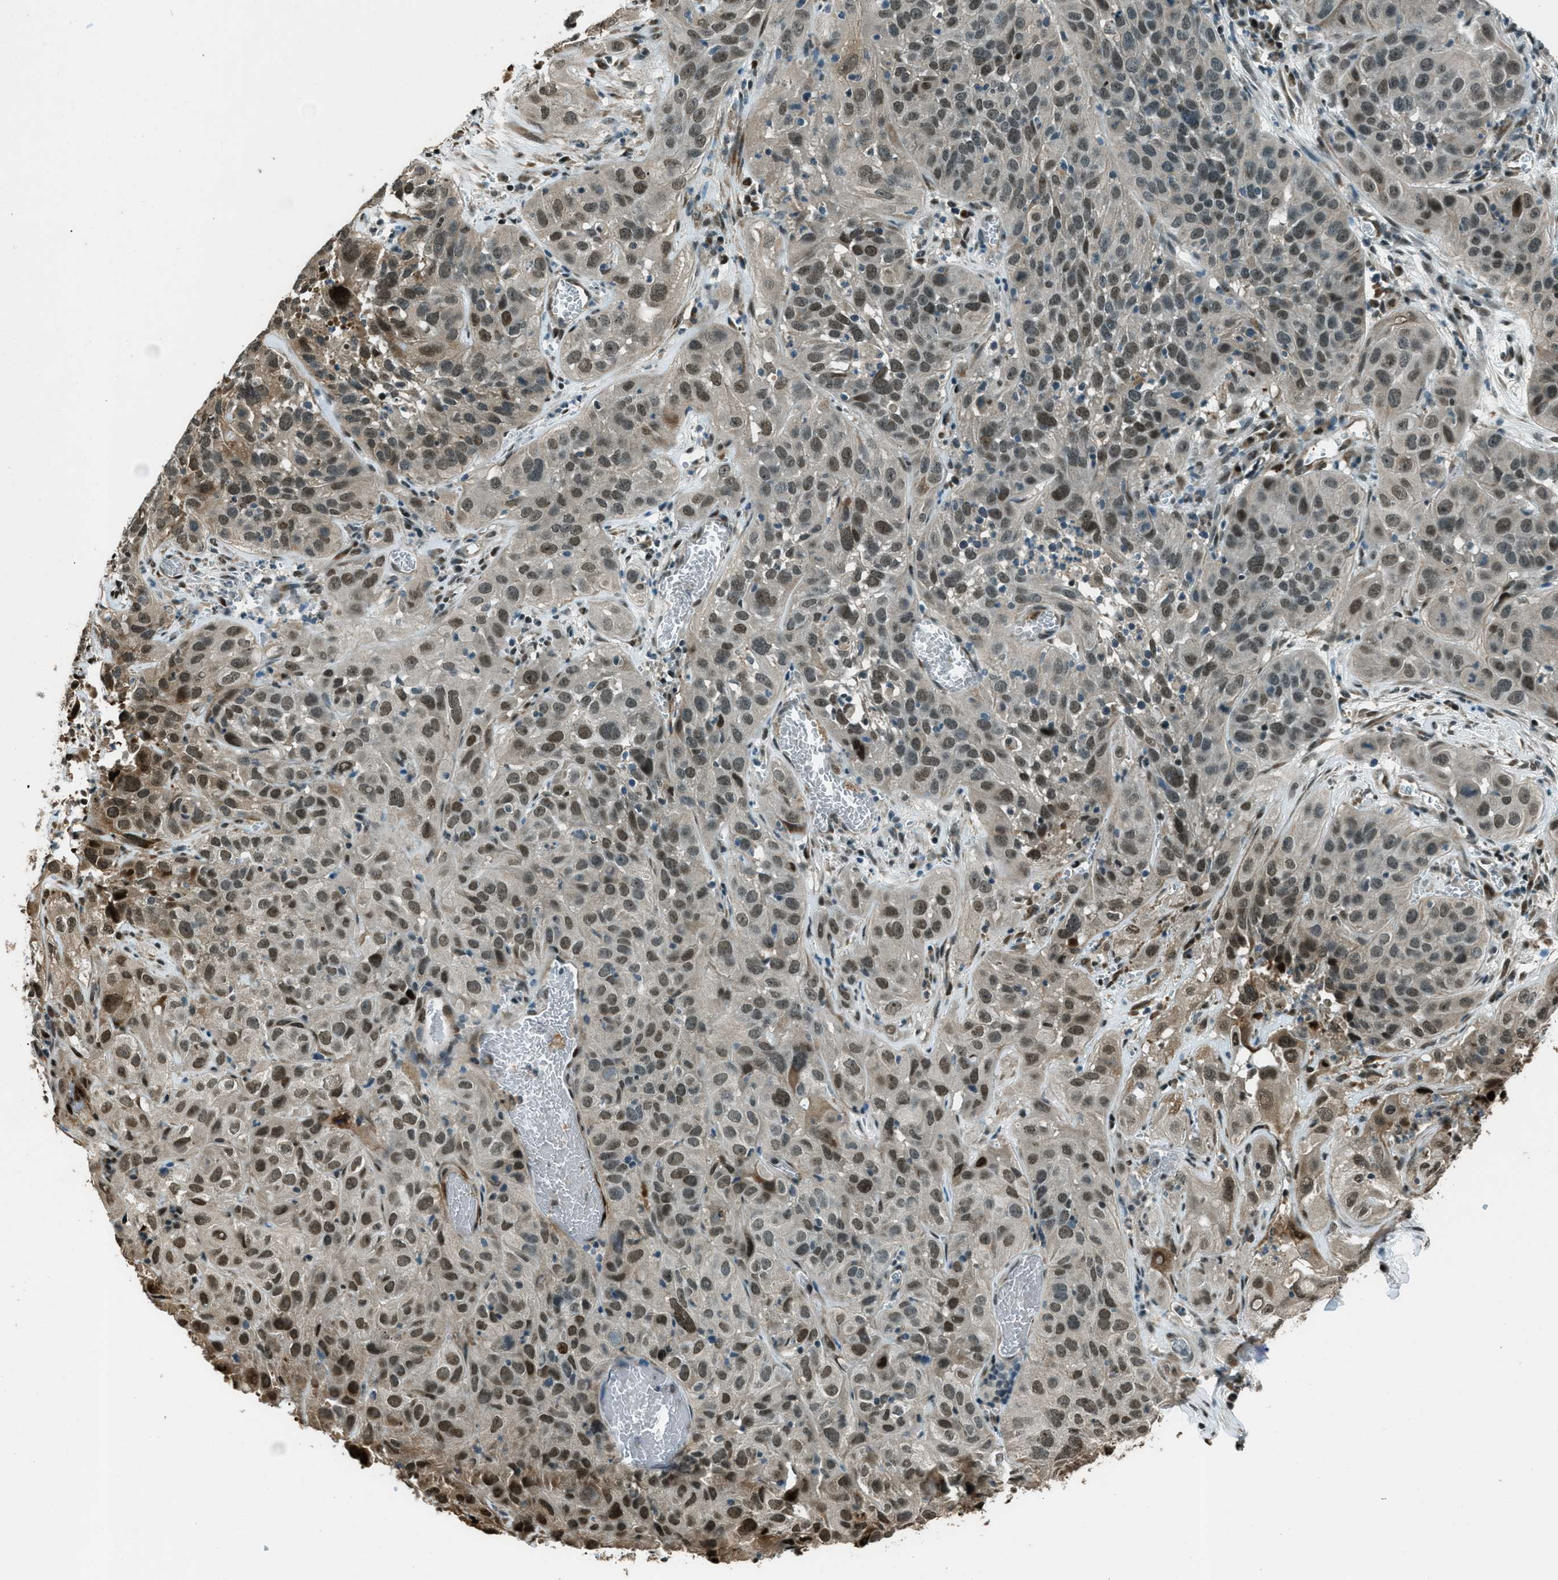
{"staining": {"intensity": "moderate", "quantity": "25%-75%", "location": "cytoplasmic/membranous,nuclear"}, "tissue": "cervical cancer", "cell_type": "Tumor cells", "image_type": "cancer", "snomed": [{"axis": "morphology", "description": "Squamous cell carcinoma, NOS"}, {"axis": "topography", "description": "Cervix"}], "caption": "Protein staining of cervical cancer tissue shows moderate cytoplasmic/membranous and nuclear positivity in approximately 25%-75% of tumor cells.", "gene": "TARDBP", "patient": {"sex": "female", "age": 32}}